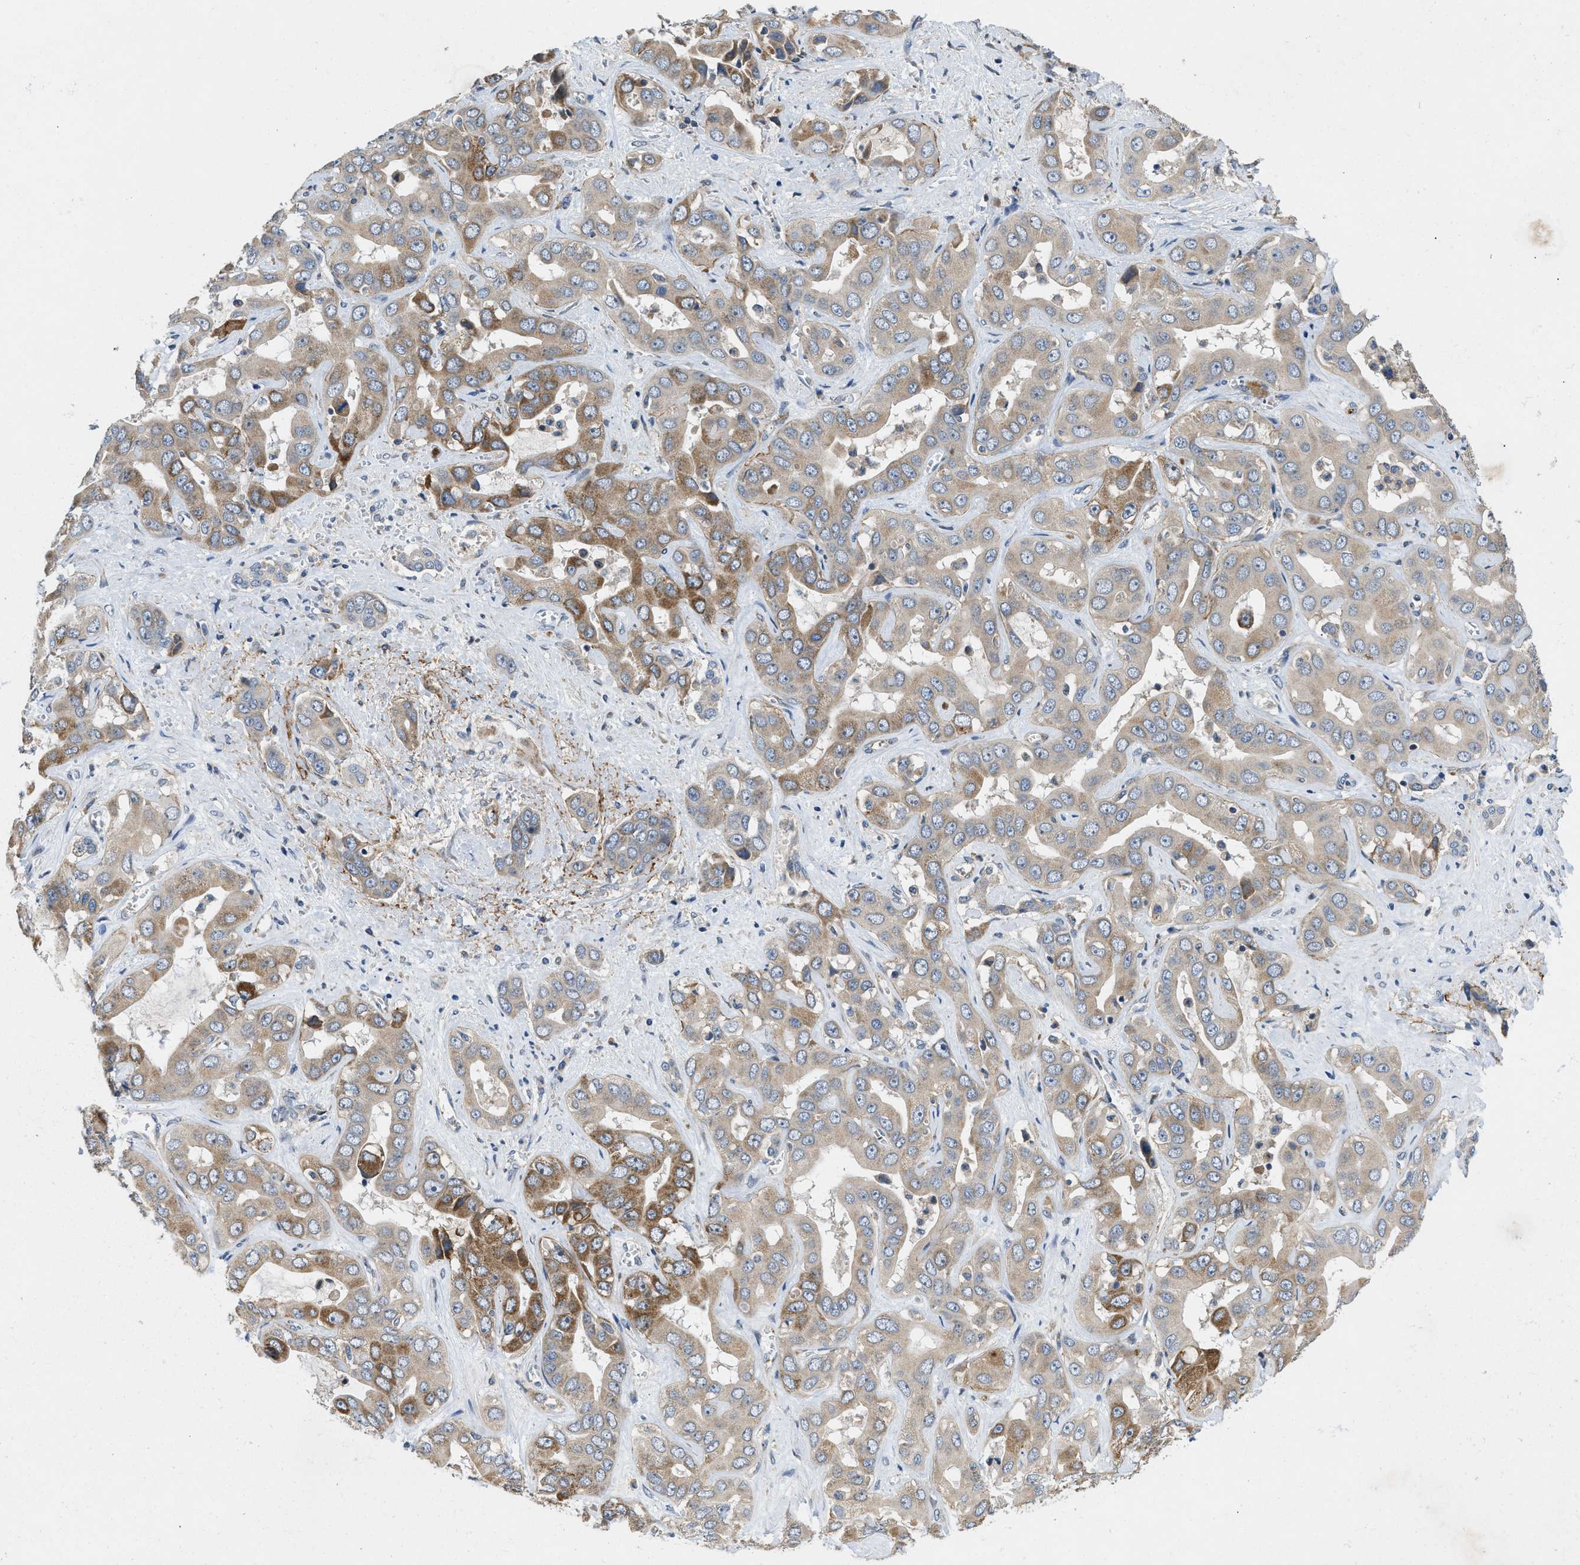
{"staining": {"intensity": "moderate", "quantity": "<25%", "location": "cytoplasmic/membranous"}, "tissue": "liver cancer", "cell_type": "Tumor cells", "image_type": "cancer", "snomed": [{"axis": "morphology", "description": "Cholangiocarcinoma"}, {"axis": "topography", "description": "Liver"}], "caption": "An immunohistochemistry (IHC) image of neoplastic tissue is shown. Protein staining in brown shows moderate cytoplasmic/membranous positivity in liver cancer (cholangiocarcinoma) within tumor cells. Ihc stains the protein in brown and the nuclei are stained blue.", "gene": "ZNF599", "patient": {"sex": "female", "age": 52}}